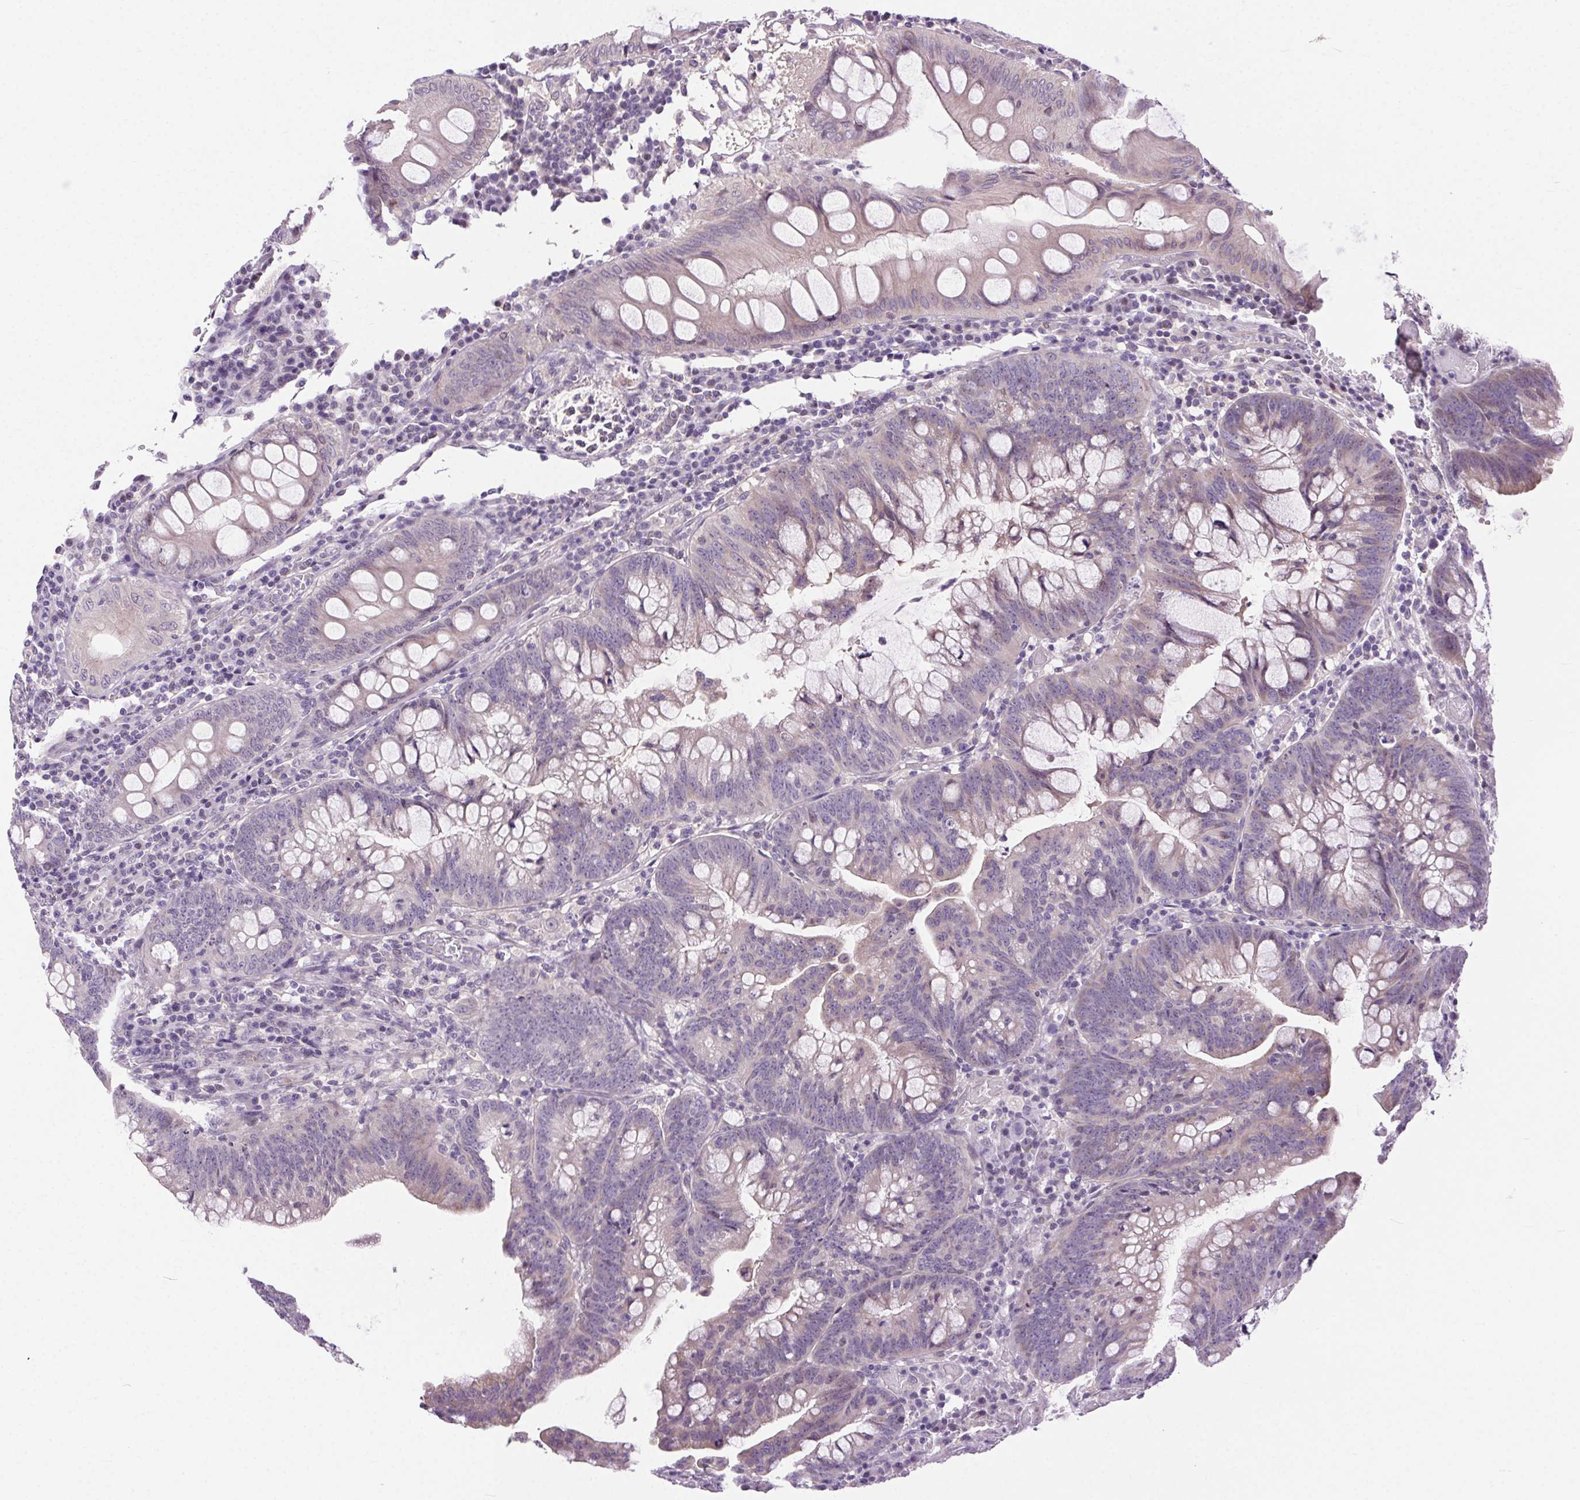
{"staining": {"intensity": "weak", "quantity": "<25%", "location": "cytoplasmic/membranous"}, "tissue": "colorectal cancer", "cell_type": "Tumor cells", "image_type": "cancer", "snomed": [{"axis": "morphology", "description": "Adenocarcinoma, NOS"}, {"axis": "topography", "description": "Colon"}], "caption": "This is an immunohistochemistry photomicrograph of human colorectal cancer. There is no staining in tumor cells.", "gene": "SYT11", "patient": {"sex": "male", "age": 62}}